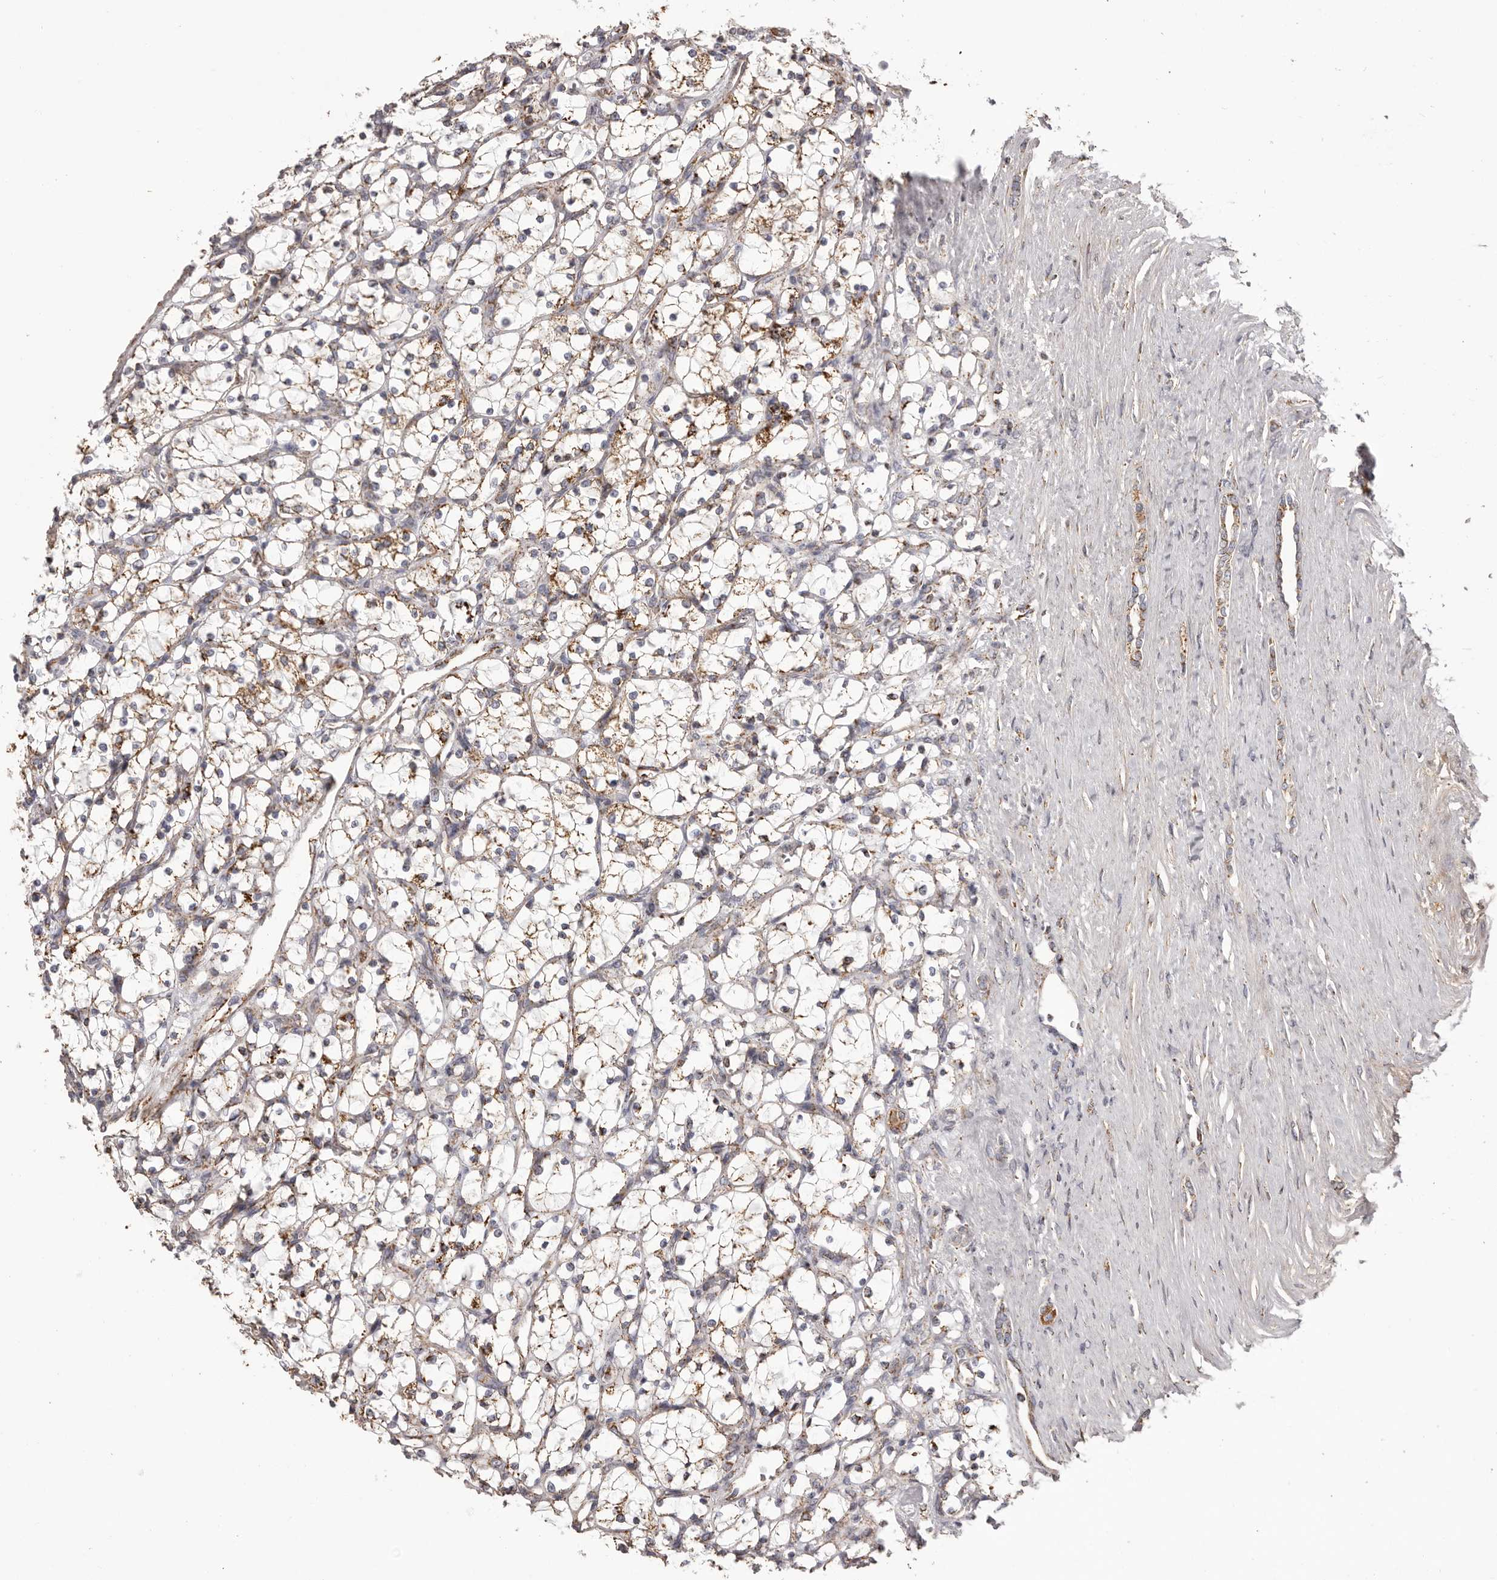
{"staining": {"intensity": "weak", "quantity": "<25%", "location": "cytoplasmic/membranous"}, "tissue": "renal cancer", "cell_type": "Tumor cells", "image_type": "cancer", "snomed": [{"axis": "morphology", "description": "Adenocarcinoma, NOS"}, {"axis": "topography", "description": "Kidney"}], "caption": "DAB immunohistochemical staining of renal adenocarcinoma demonstrates no significant positivity in tumor cells. Nuclei are stained in blue.", "gene": "CHRM2", "patient": {"sex": "female", "age": 69}}